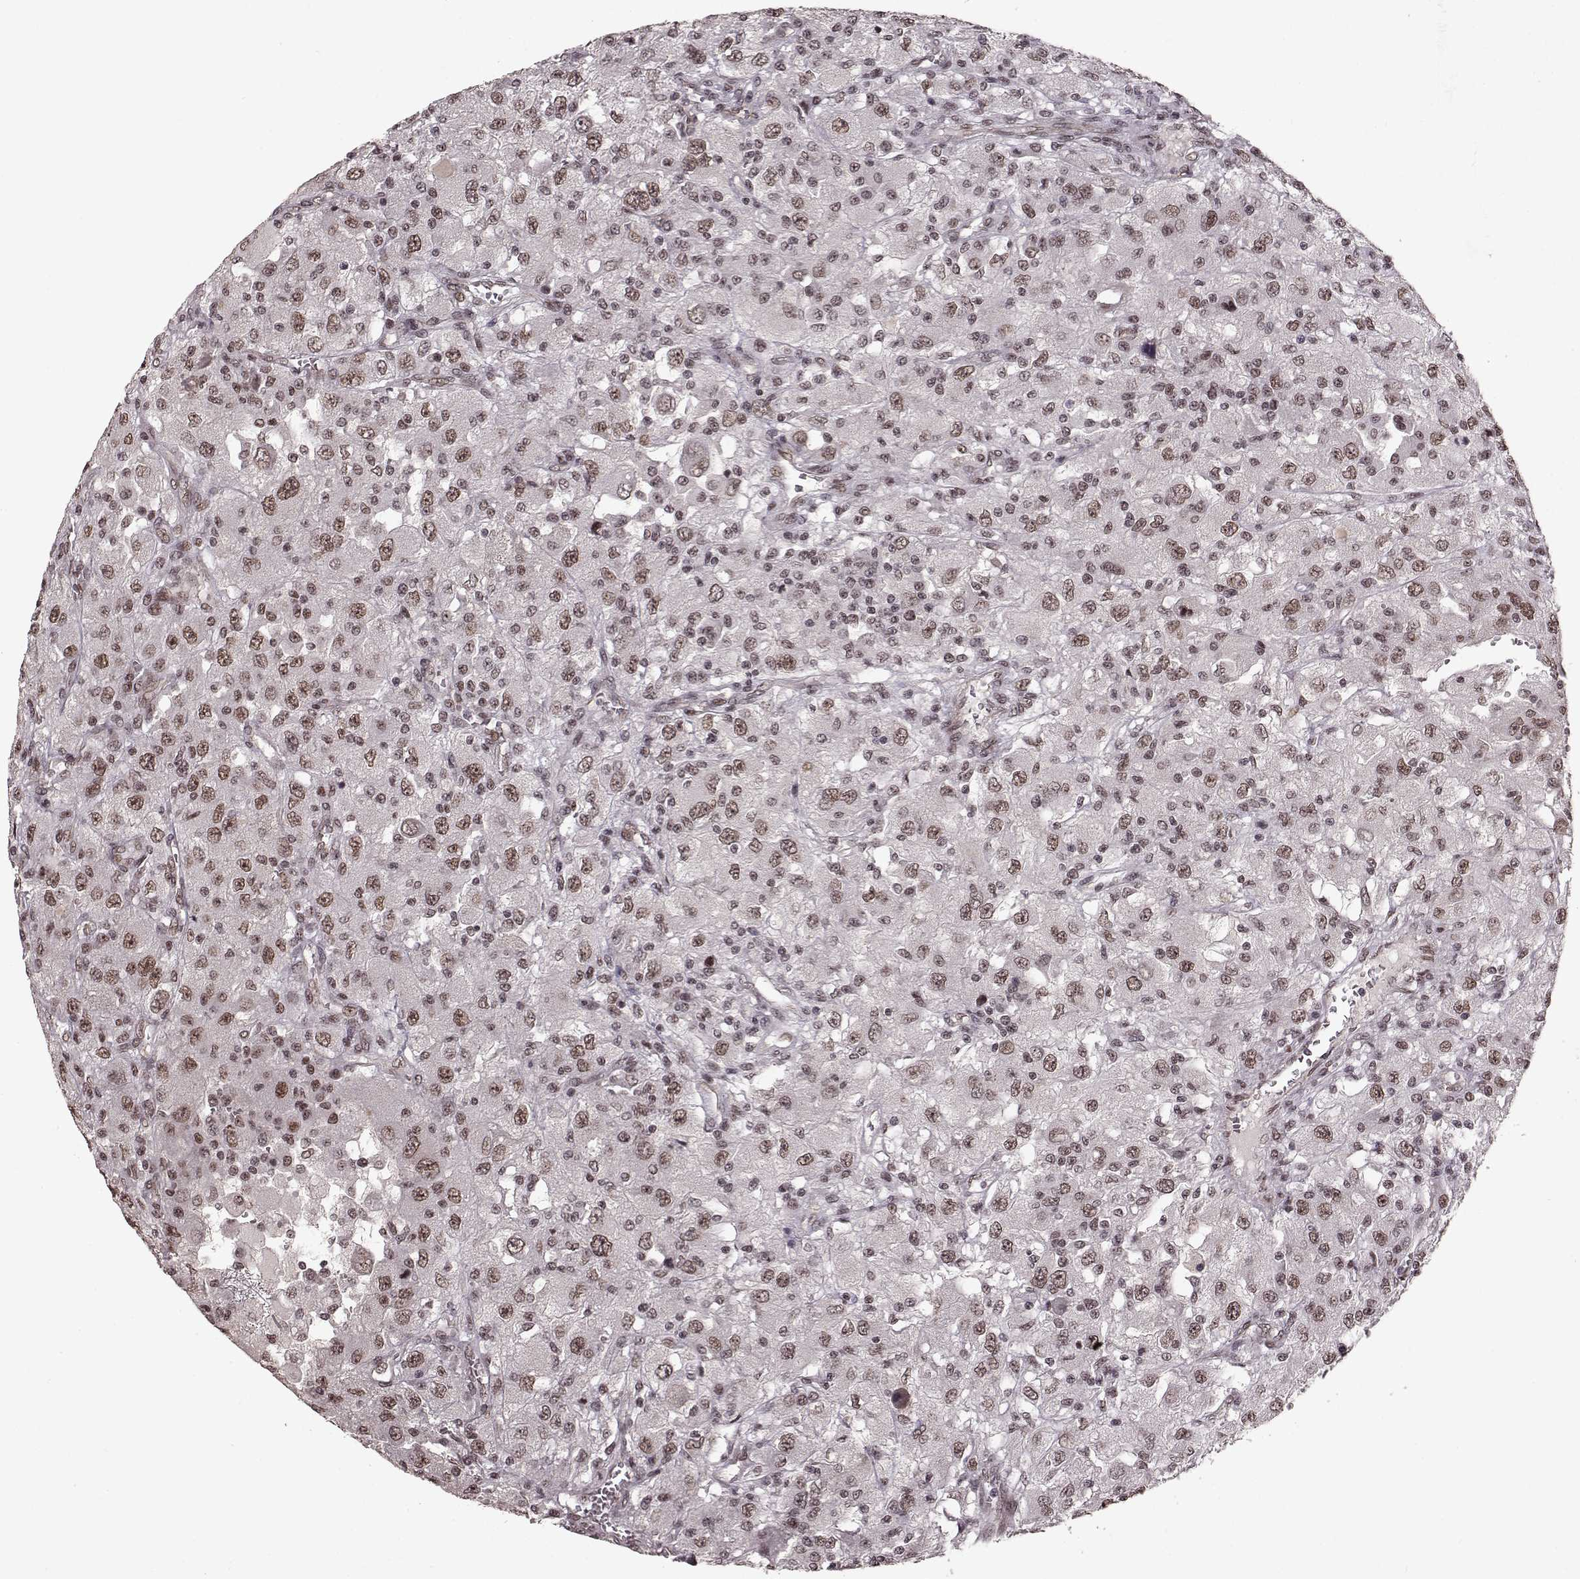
{"staining": {"intensity": "weak", "quantity": "25%-75%", "location": "nuclear"}, "tissue": "renal cancer", "cell_type": "Tumor cells", "image_type": "cancer", "snomed": [{"axis": "morphology", "description": "Adenocarcinoma, NOS"}, {"axis": "topography", "description": "Kidney"}], "caption": "IHC histopathology image of neoplastic tissue: renal cancer (adenocarcinoma) stained using IHC shows low levels of weak protein expression localized specifically in the nuclear of tumor cells, appearing as a nuclear brown color.", "gene": "RRAGD", "patient": {"sex": "female", "age": 67}}